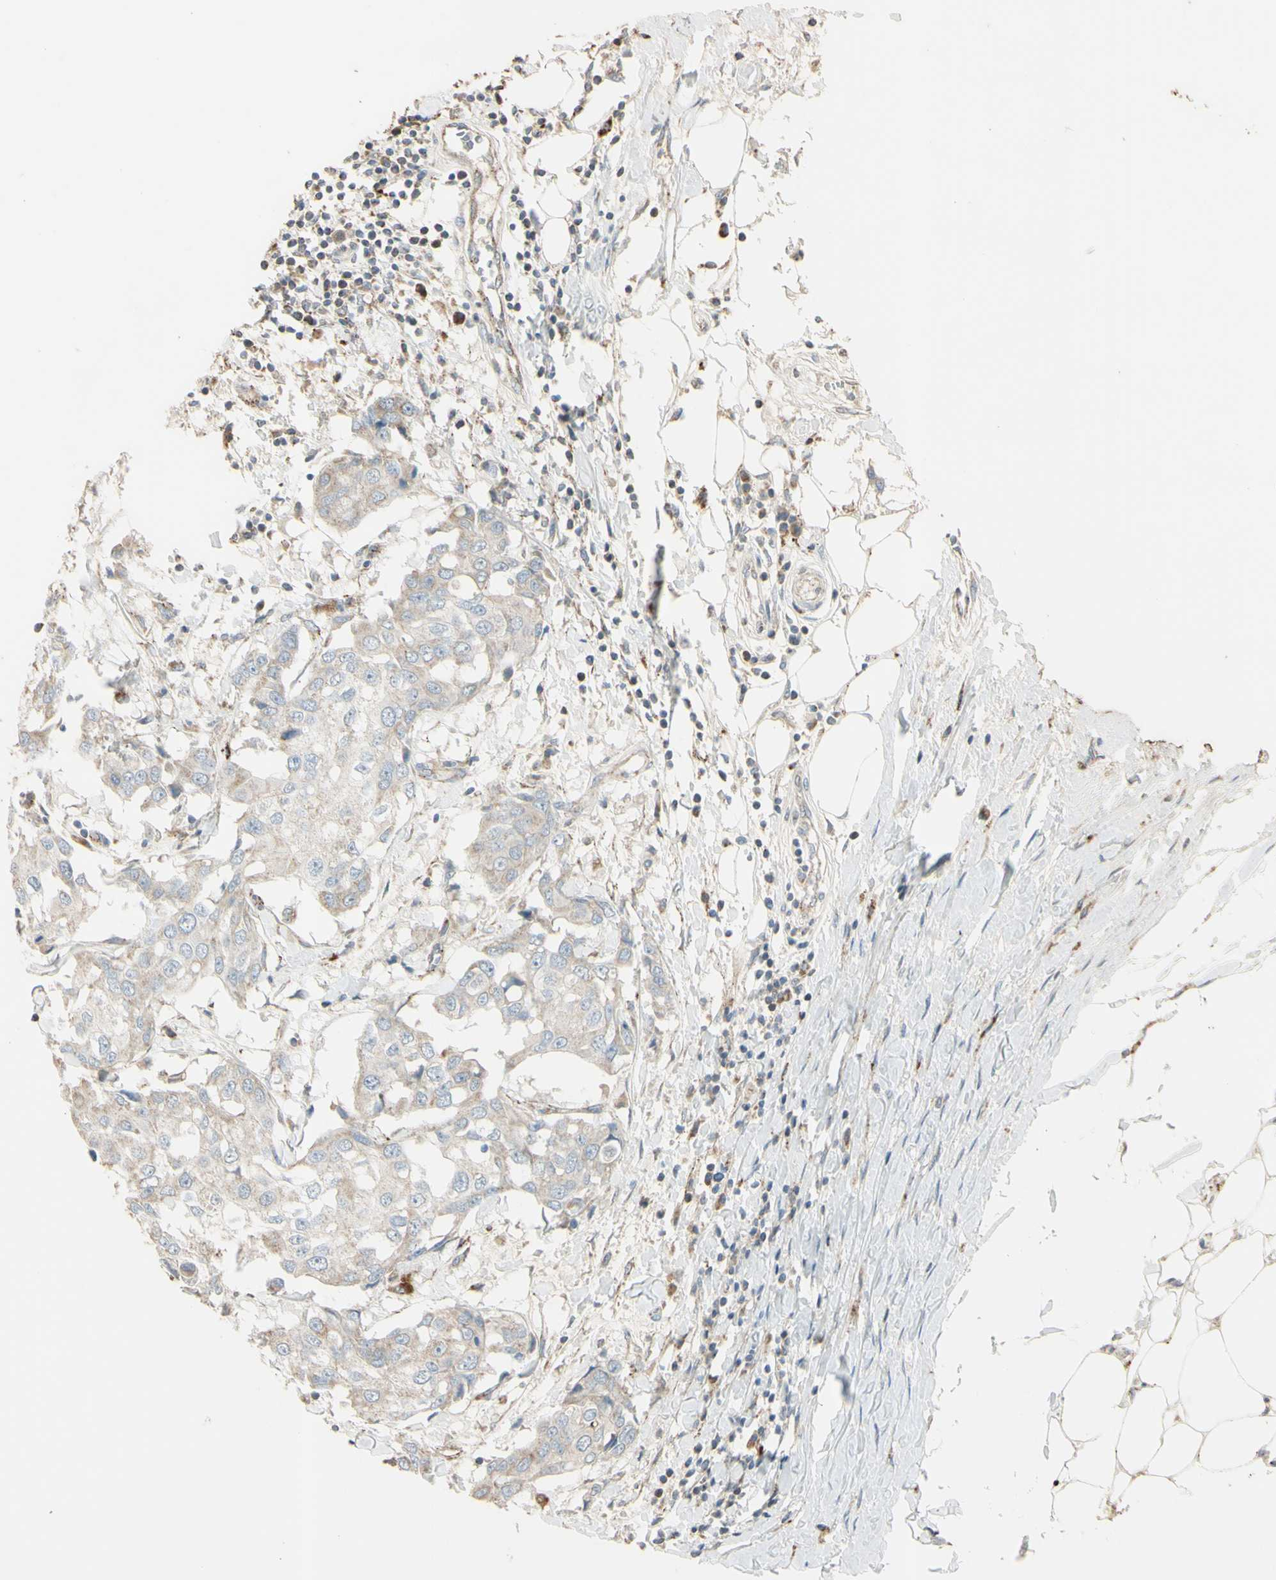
{"staining": {"intensity": "weak", "quantity": "<25%", "location": "cytoplasmic/membranous"}, "tissue": "breast cancer", "cell_type": "Tumor cells", "image_type": "cancer", "snomed": [{"axis": "morphology", "description": "Duct carcinoma"}, {"axis": "topography", "description": "Breast"}], "caption": "Immunohistochemistry (IHC) photomicrograph of neoplastic tissue: human invasive ductal carcinoma (breast) stained with DAB (3,3'-diaminobenzidine) shows no significant protein positivity in tumor cells.", "gene": "ANGPTL1", "patient": {"sex": "female", "age": 27}}